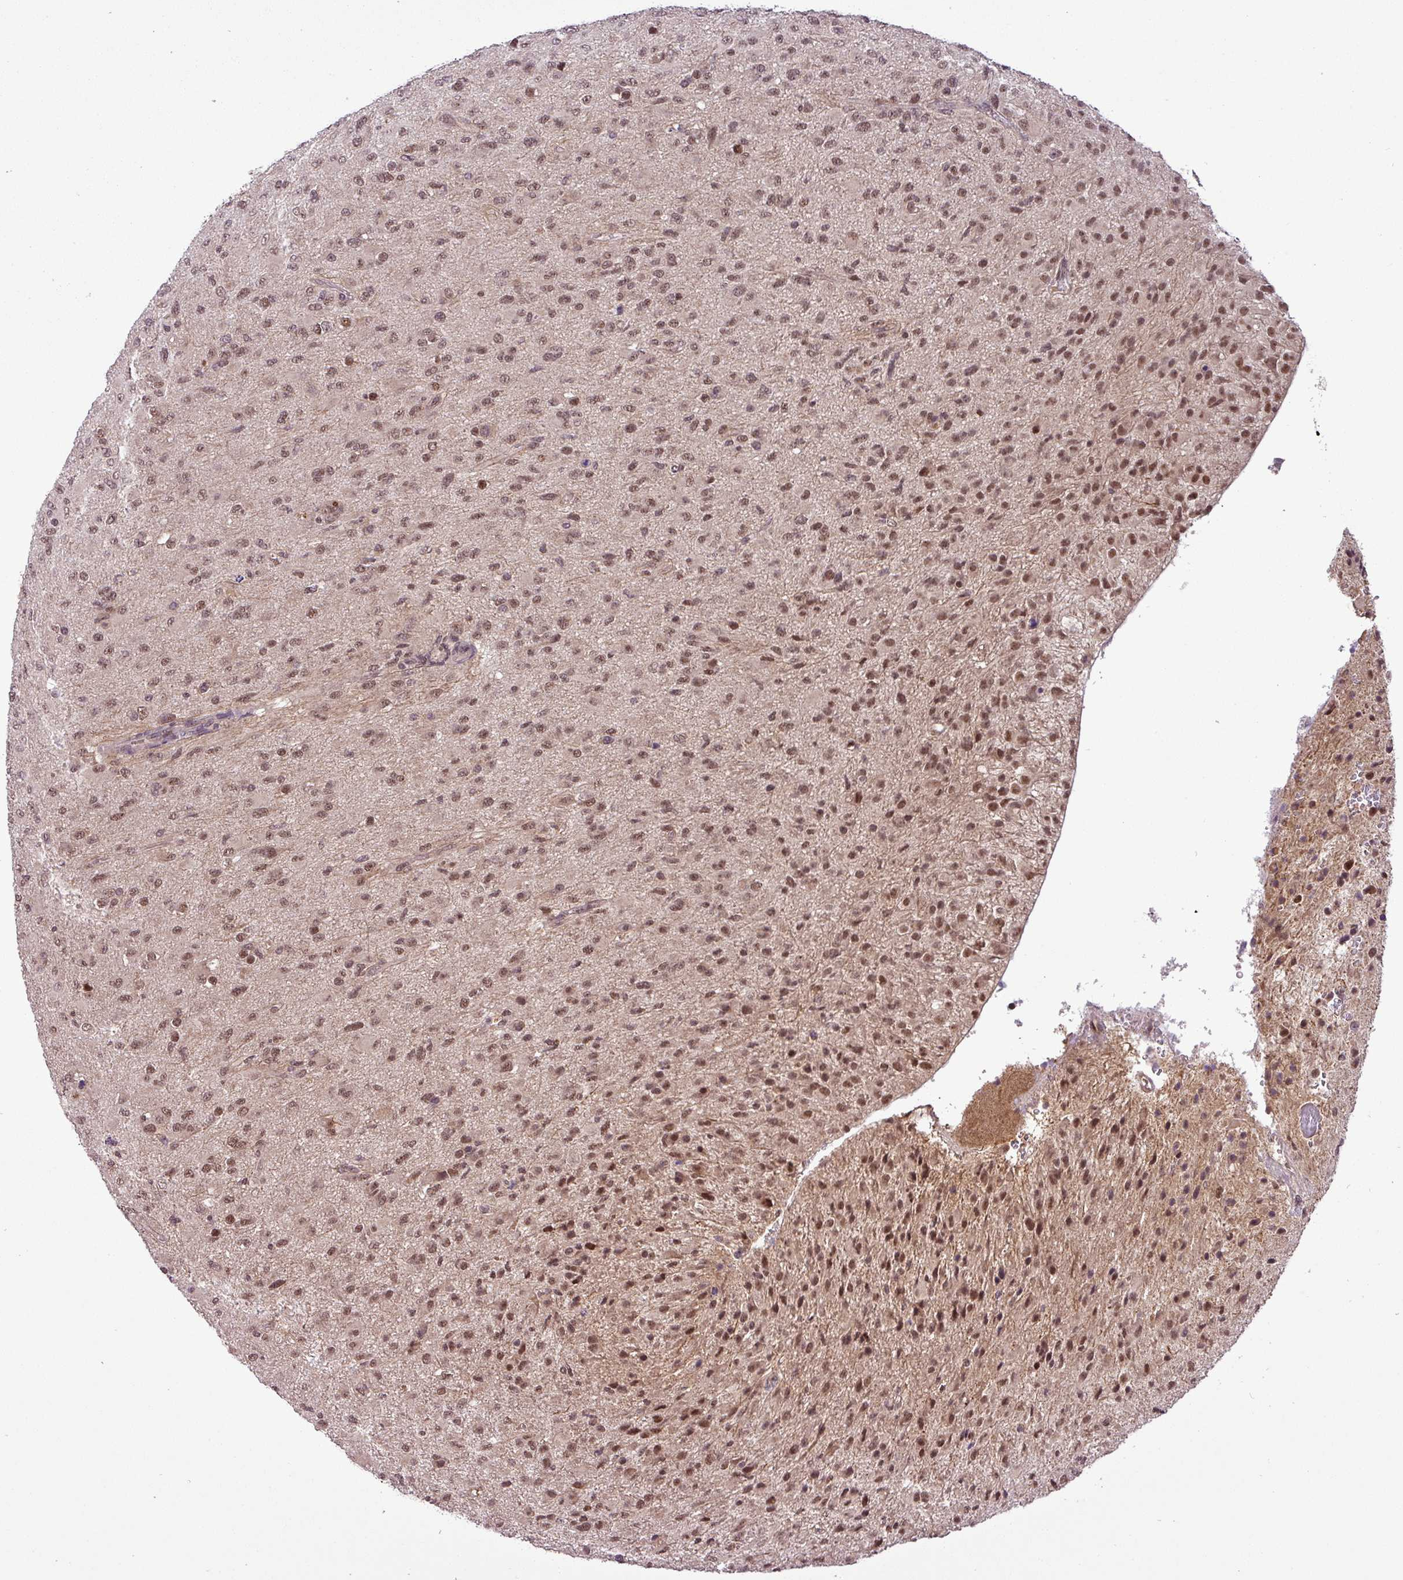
{"staining": {"intensity": "moderate", "quantity": ">75%", "location": "nuclear"}, "tissue": "glioma", "cell_type": "Tumor cells", "image_type": "cancer", "snomed": [{"axis": "morphology", "description": "Glioma, malignant, Low grade"}, {"axis": "topography", "description": "Brain"}], "caption": "Protein staining of malignant low-grade glioma tissue demonstrates moderate nuclear positivity in approximately >75% of tumor cells. (IHC, brightfield microscopy, high magnification).", "gene": "MFHAS1", "patient": {"sex": "male", "age": 65}}